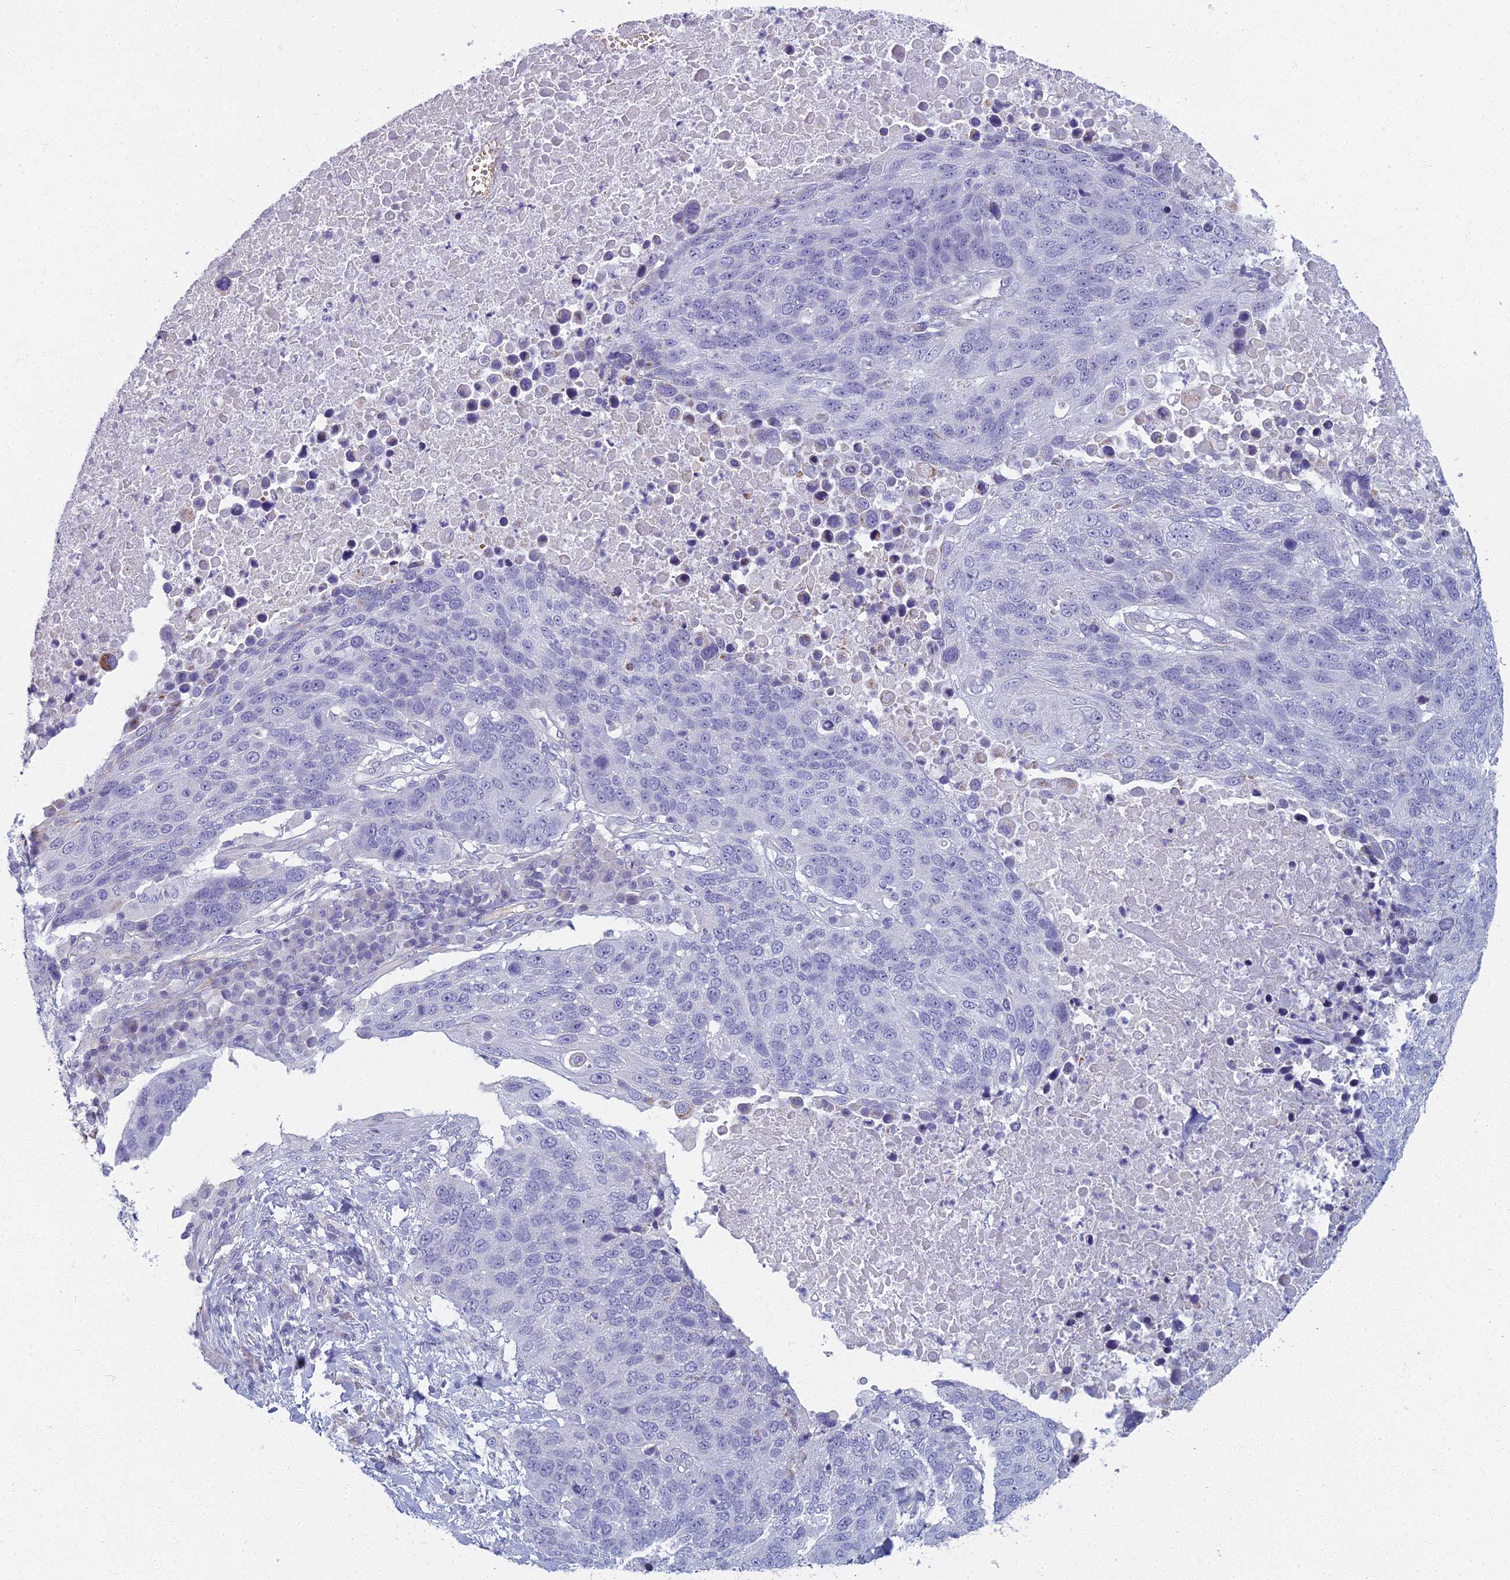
{"staining": {"intensity": "negative", "quantity": "none", "location": "none"}, "tissue": "lung cancer", "cell_type": "Tumor cells", "image_type": "cancer", "snomed": [{"axis": "morphology", "description": "Normal tissue, NOS"}, {"axis": "morphology", "description": "Squamous cell carcinoma, NOS"}, {"axis": "topography", "description": "Lymph node"}, {"axis": "topography", "description": "Lung"}], "caption": "DAB immunohistochemical staining of lung squamous cell carcinoma exhibits no significant positivity in tumor cells. (DAB (3,3'-diaminobenzidine) IHC with hematoxylin counter stain).", "gene": "ARL15", "patient": {"sex": "male", "age": 66}}